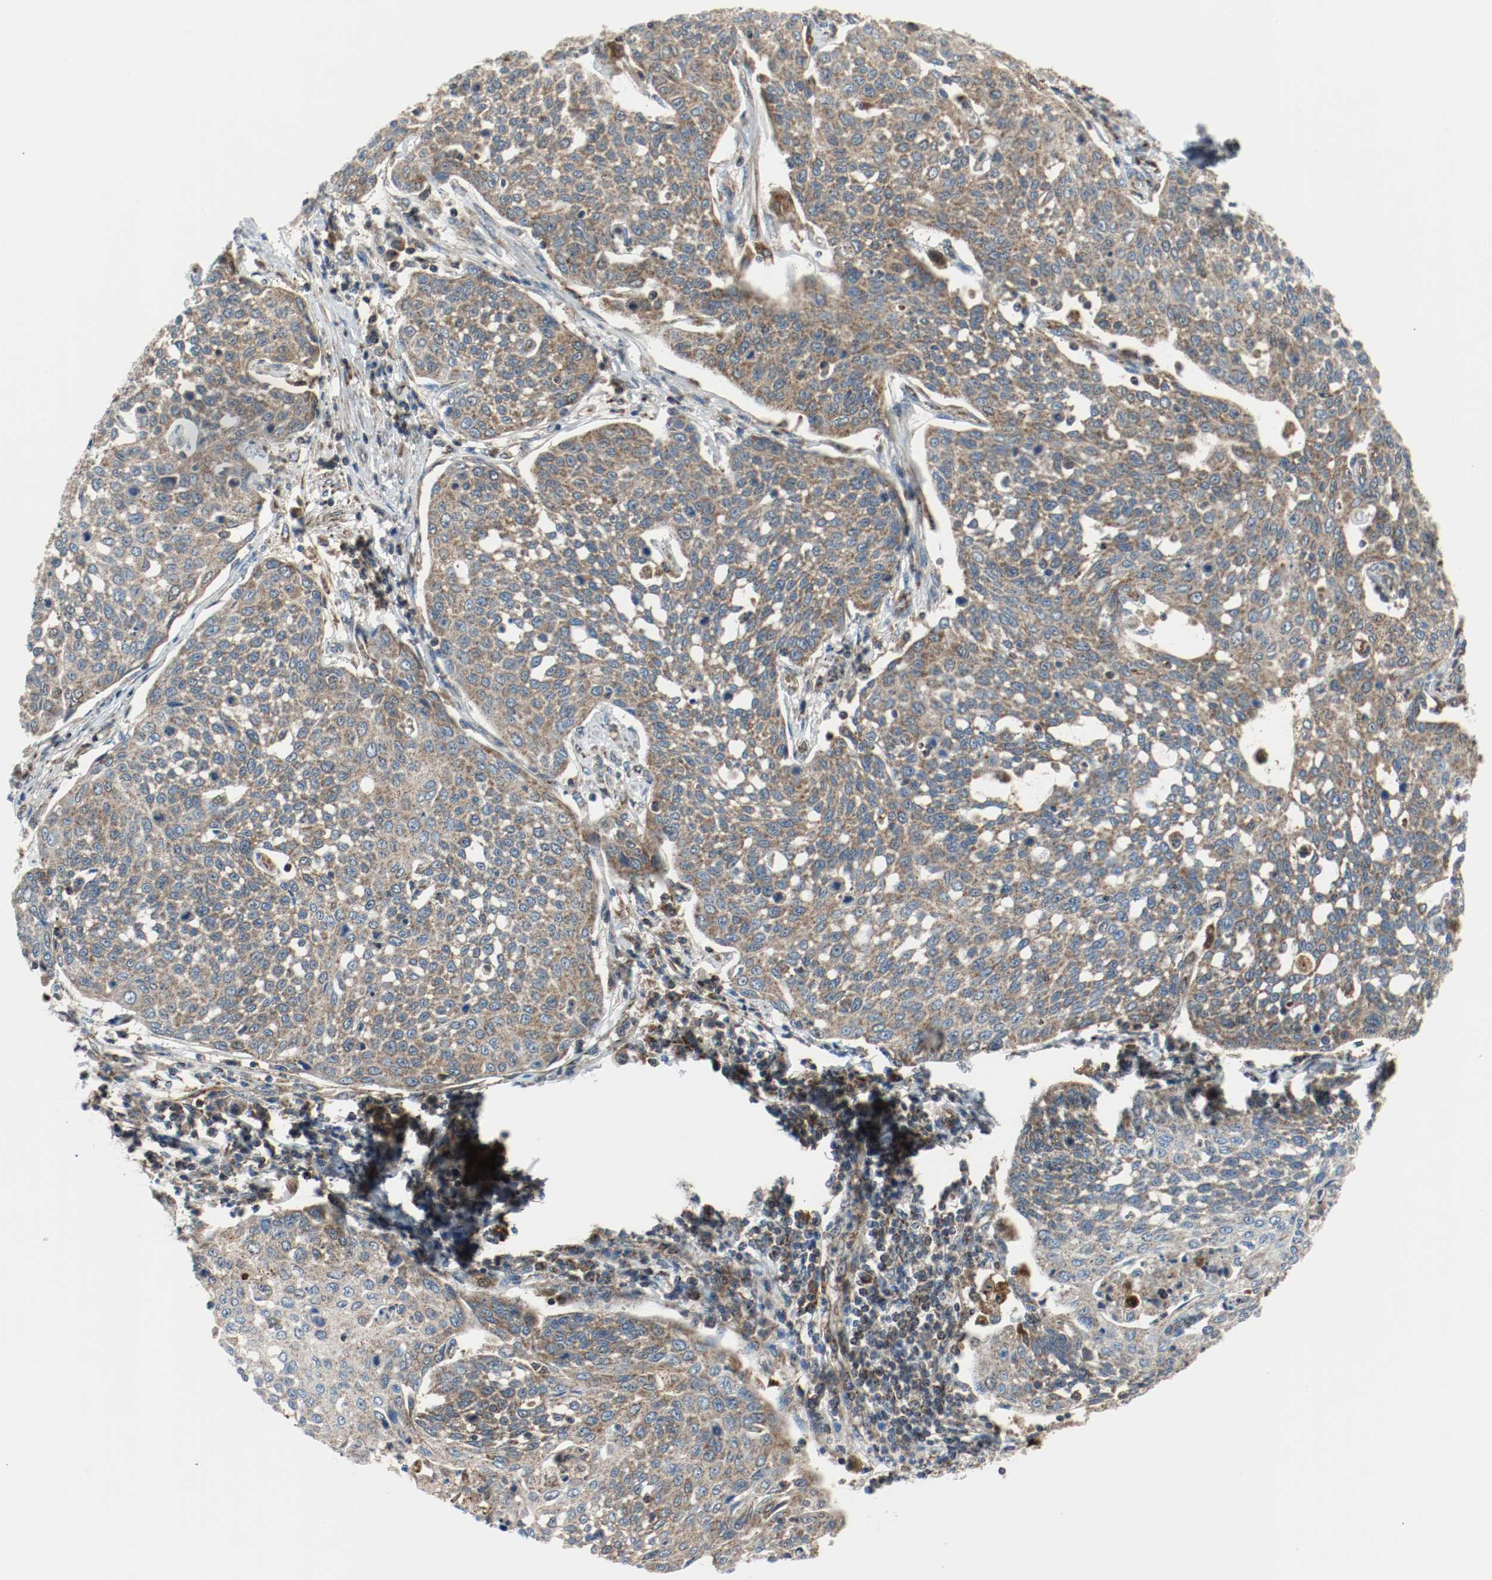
{"staining": {"intensity": "moderate", "quantity": ">75%", "location": "cytoplasmic/membranous"}, "tissue": "cervical cancer", "cell_type": "Tumor cells", "image_type": "cancer", "snomed": [{"axis": "morphology", "description": "Squamous cell carcinoma, NOS"}, {"axis": "topography", "description": "Cervix"}], "caption": "Protein expression analysis of cervical cancer exhibits moderate cytoplasmic/membranous positivity in about >75% of tumor cells.", "gene": "TXNRD1", "patient": {"sex": "female", "age": 34}}